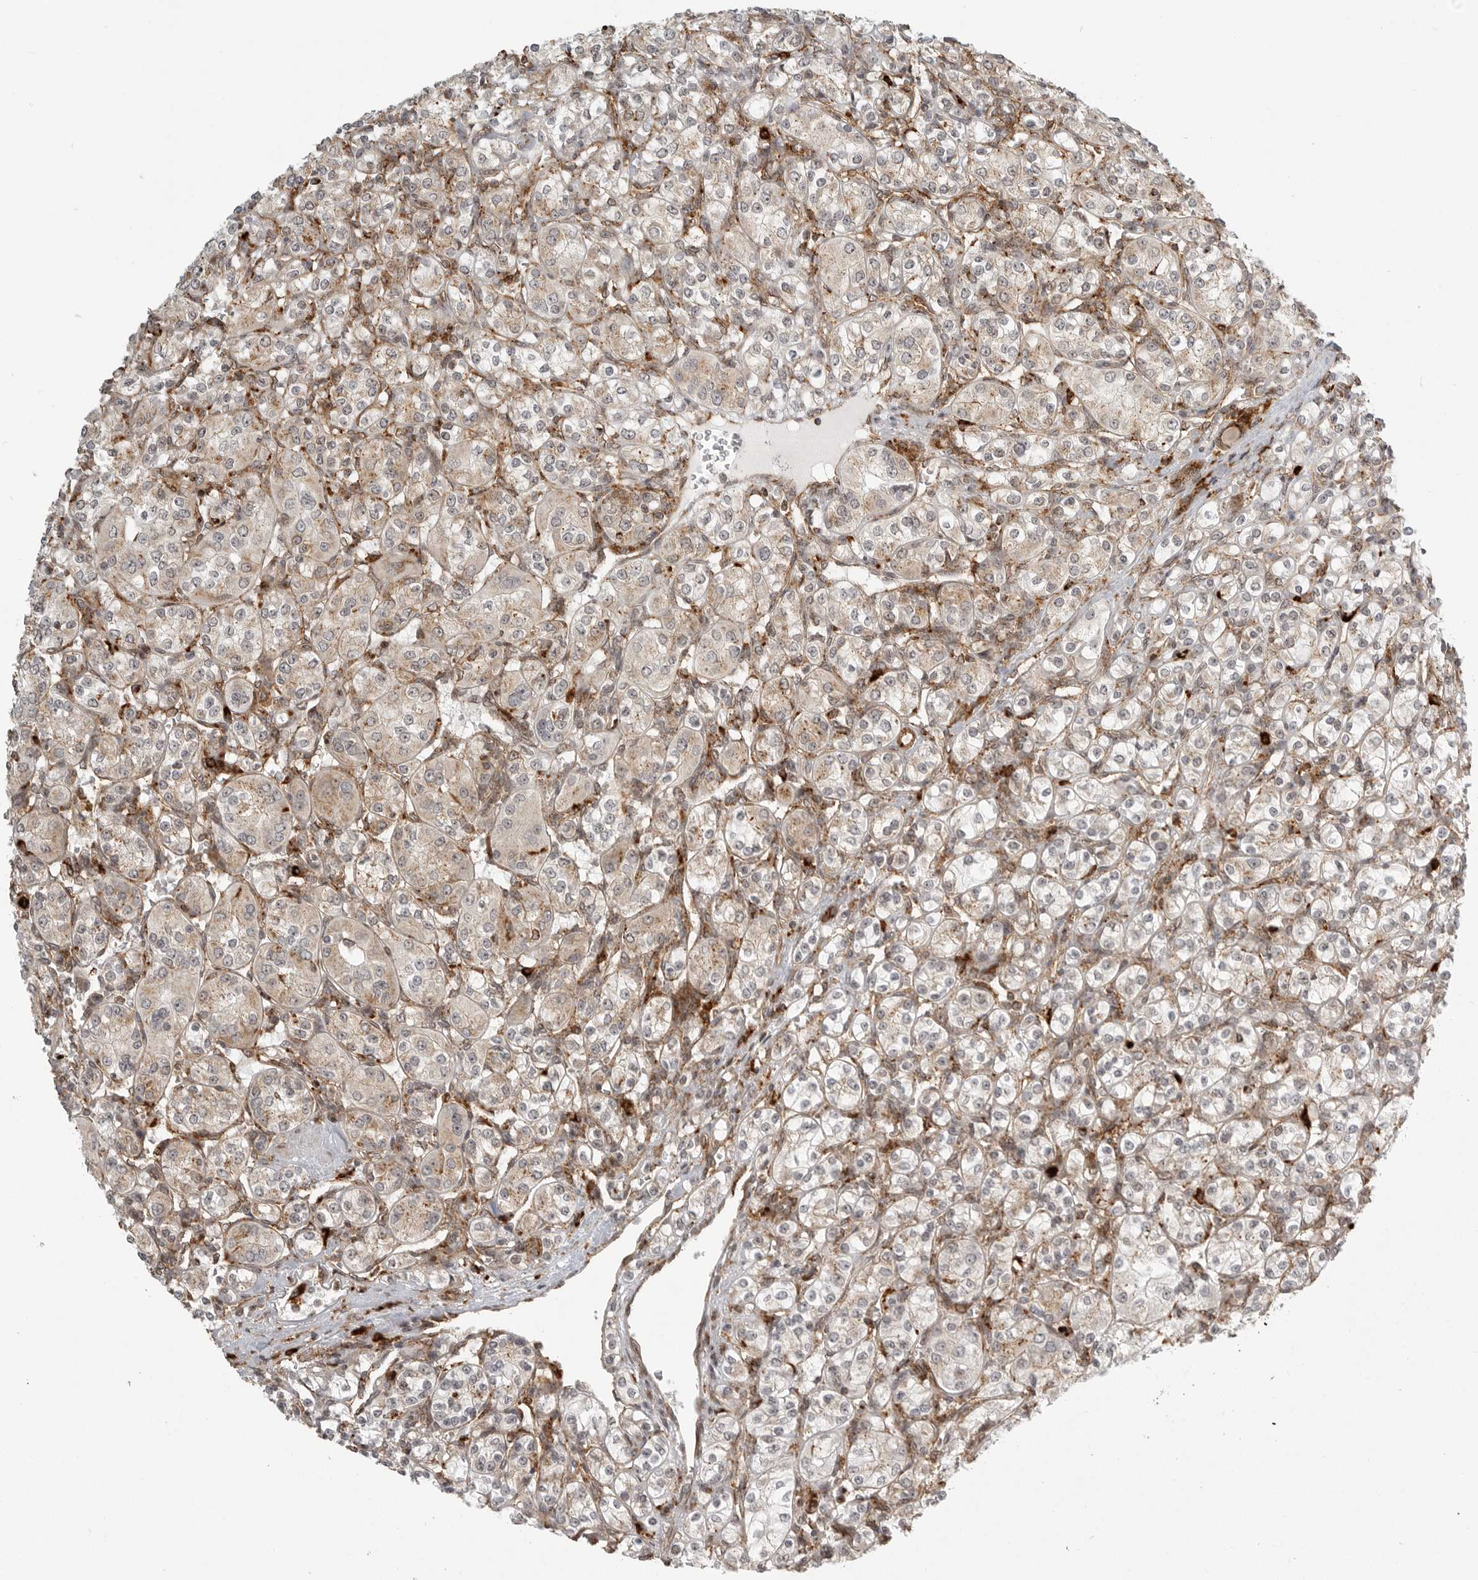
{"staining": {"intensity": "weak", "quantity": ">75%", "location": "cytoplasmic/membranous"}, "tissue": "renal cancer", "cell_type": "Tumor cells", "image_type": "cancer", "snomed": [{"axis": "morphology", "description": "Adenocarcinoma, NOS"}, {"axis": "topography", "description": "Kidney"}], "caption": "Immunohistochemistry (IHC) of human renal cancer reveals low levels of weak cytoplasmic/membranous expression in about >75% of tumor cells.", "gene": "IDUA", "patient": {"sex": "male", "age": 77}}